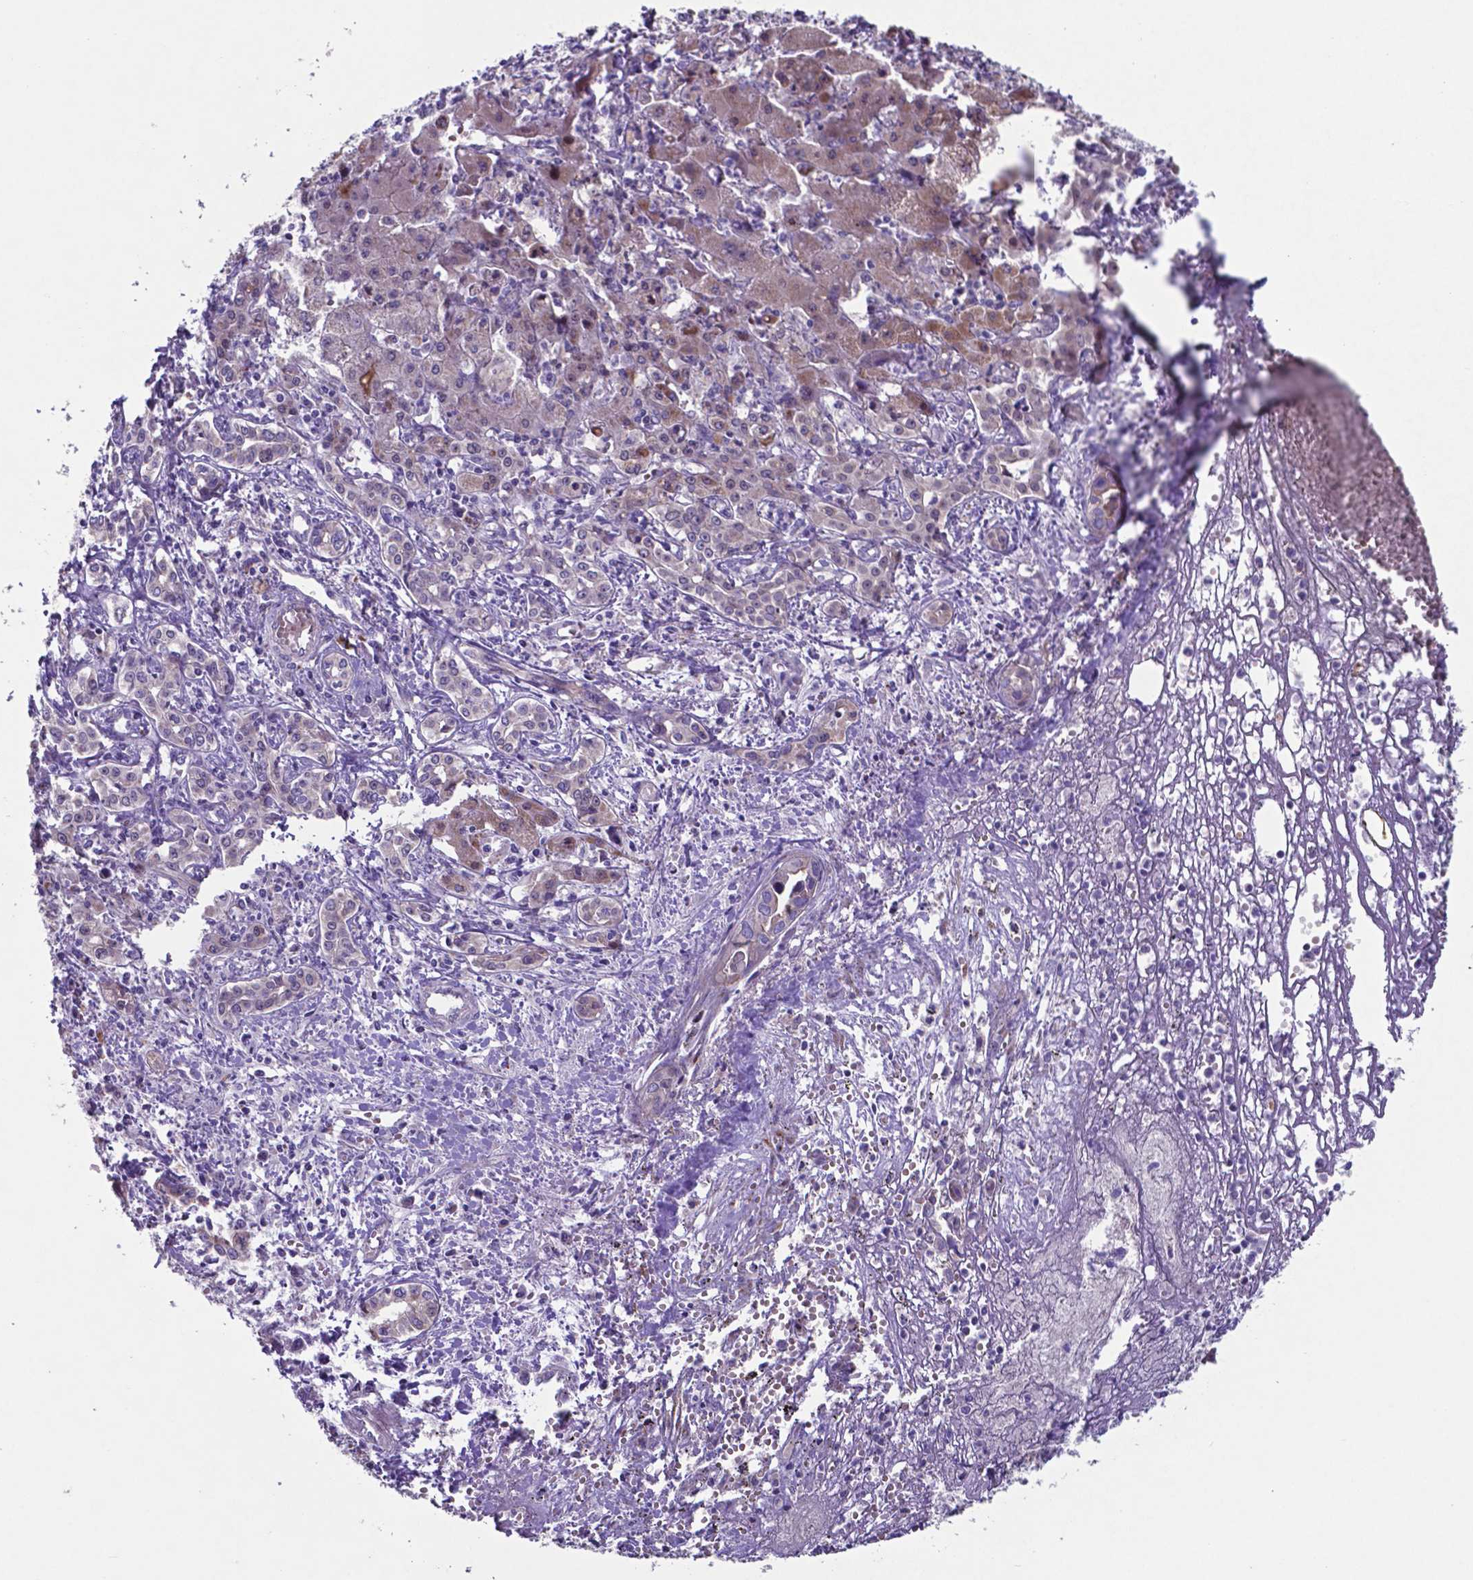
{"staining": {"intensity": "negative", "quantity": "none", "location": "none"}, "tissue": "liver cancer", "cell_type": "Tumor cells", "image_type": "cancer", "snomed": [{"axis": "morphology", "description": "Cholangiocarcinoma"}, {"axis": "topography", "description": "Liver"}], "caption": "Immunohistochemistry (IHC) histopathology image of liver cholangiocarcinoma stained for a protein (brown), which reveals no staining in tumor cells.", "gene": "TYRO3", "patient": {"sex": "female", "age": 64}}